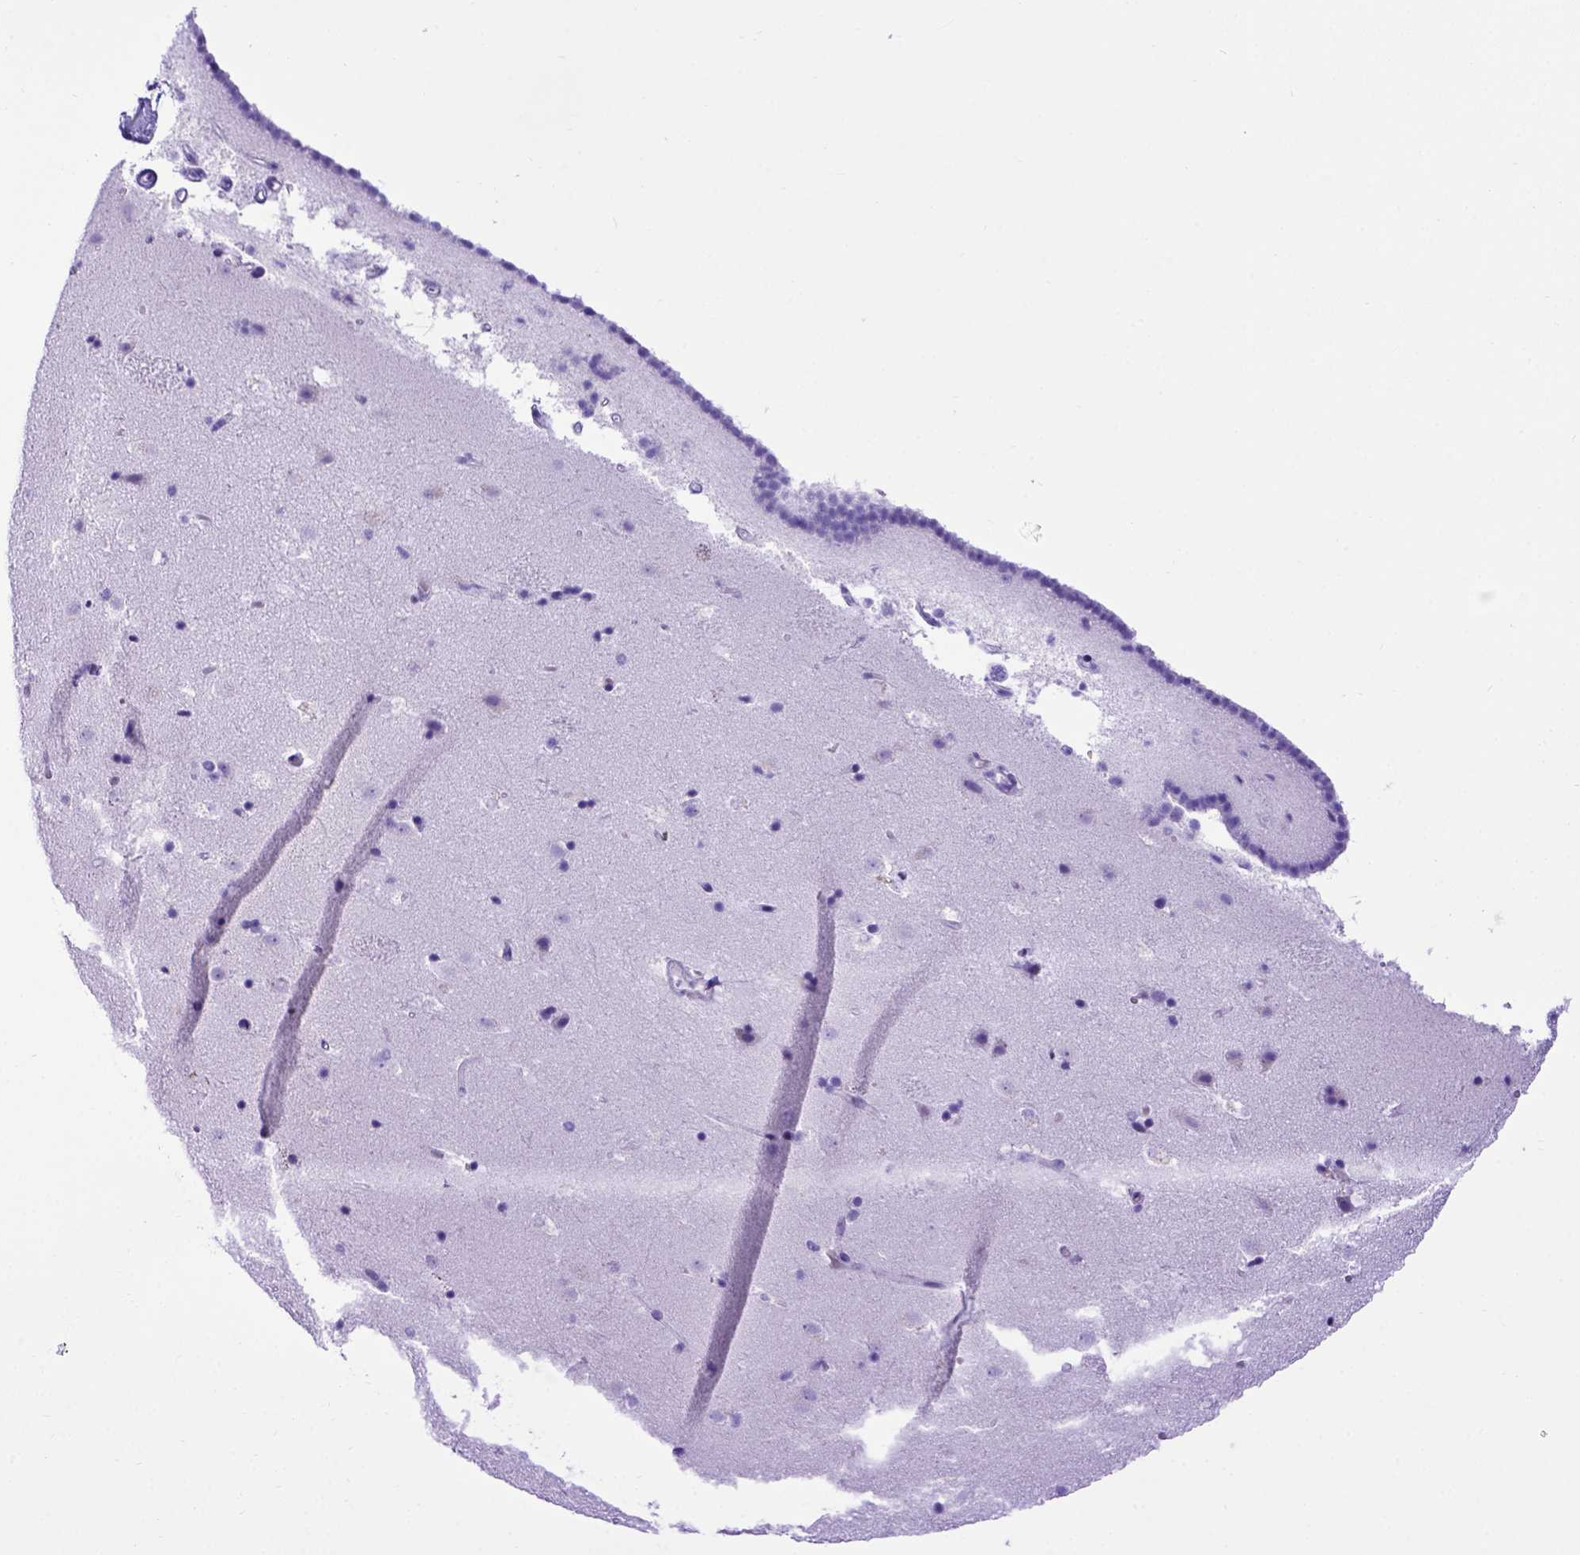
{"staining": {"intensity": "negative", "quantity": "none", "location": "none"}, "tissue": "caudate", "cell_type": "Glial cells", "image_type": "normal", "snomed": [{"axis": "morphology", "description": "Normal tissue, NOS"}, {"axis": "topography", "description": "Lateral ventricle wall"}], "caption": "Immunohistochemistry micrograph of normal caudate stained for a protein (brown), which displays no expression in glial cells. (Stains: DAB immunohistochemistry (IHC) with hematoxylin counter stain, Microscopy: brightfield microscopy at high magnification).", "gene": "MEOX2", "patient": {"sex": "male", "age": 37}}